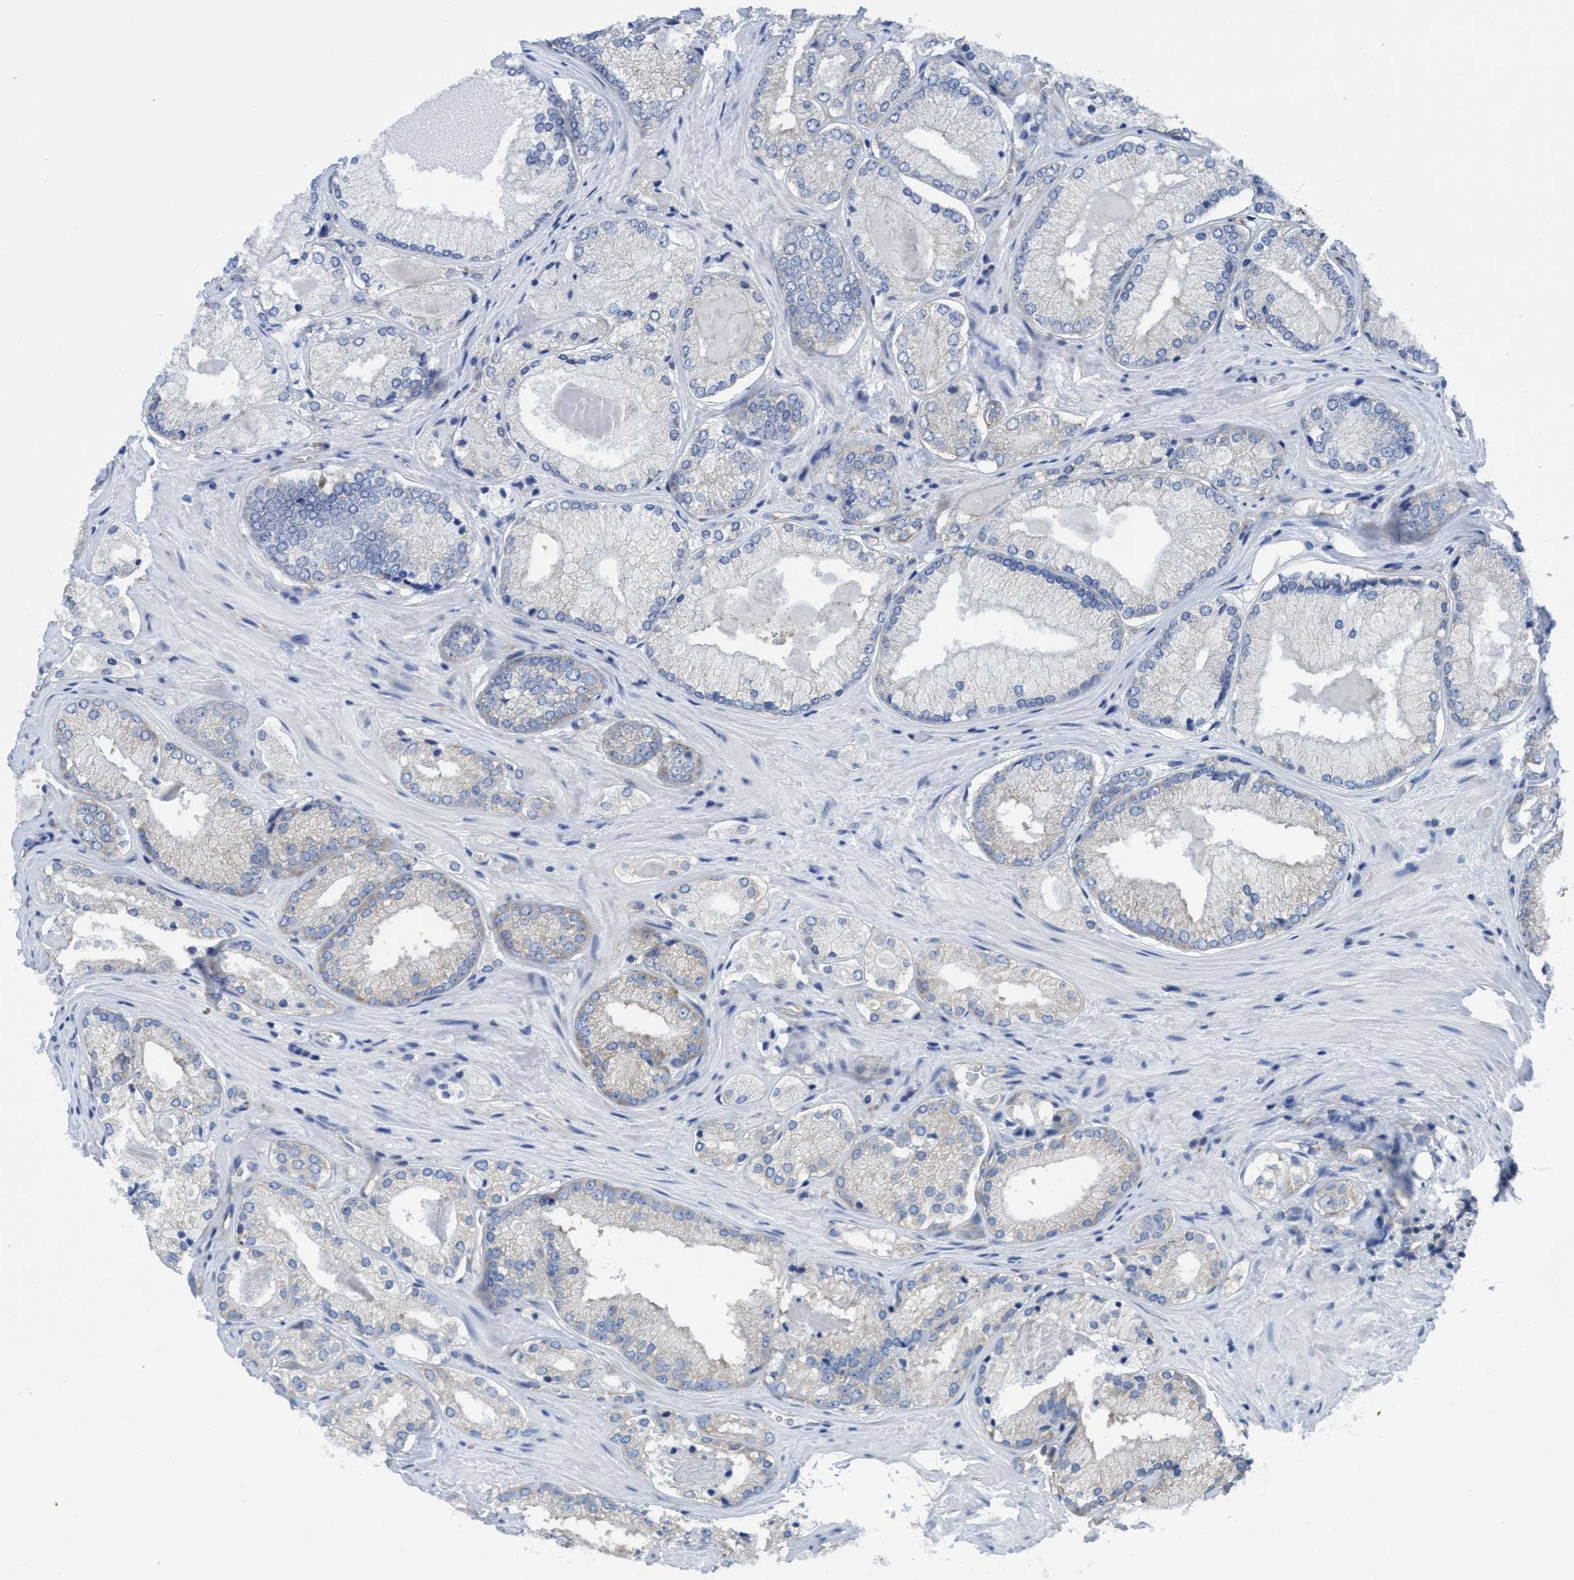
{"staining": {"intensity": "negative", "quantity": "none", "location": "none"}, "tissue": "prostate cancer", "cell_type": "Tumor cells", "image_type": "cancer", "snomed": [{"axis": "morphology", "description": "Adenocarcinoma, Low grade"}, {"axis": "topography", "description": "Prostate"}], "caption": "IHC of prostate cancer shows no expression in tumor cells.", "gene": "NMT1", "patient": {"sex": "male", "age": 65}}